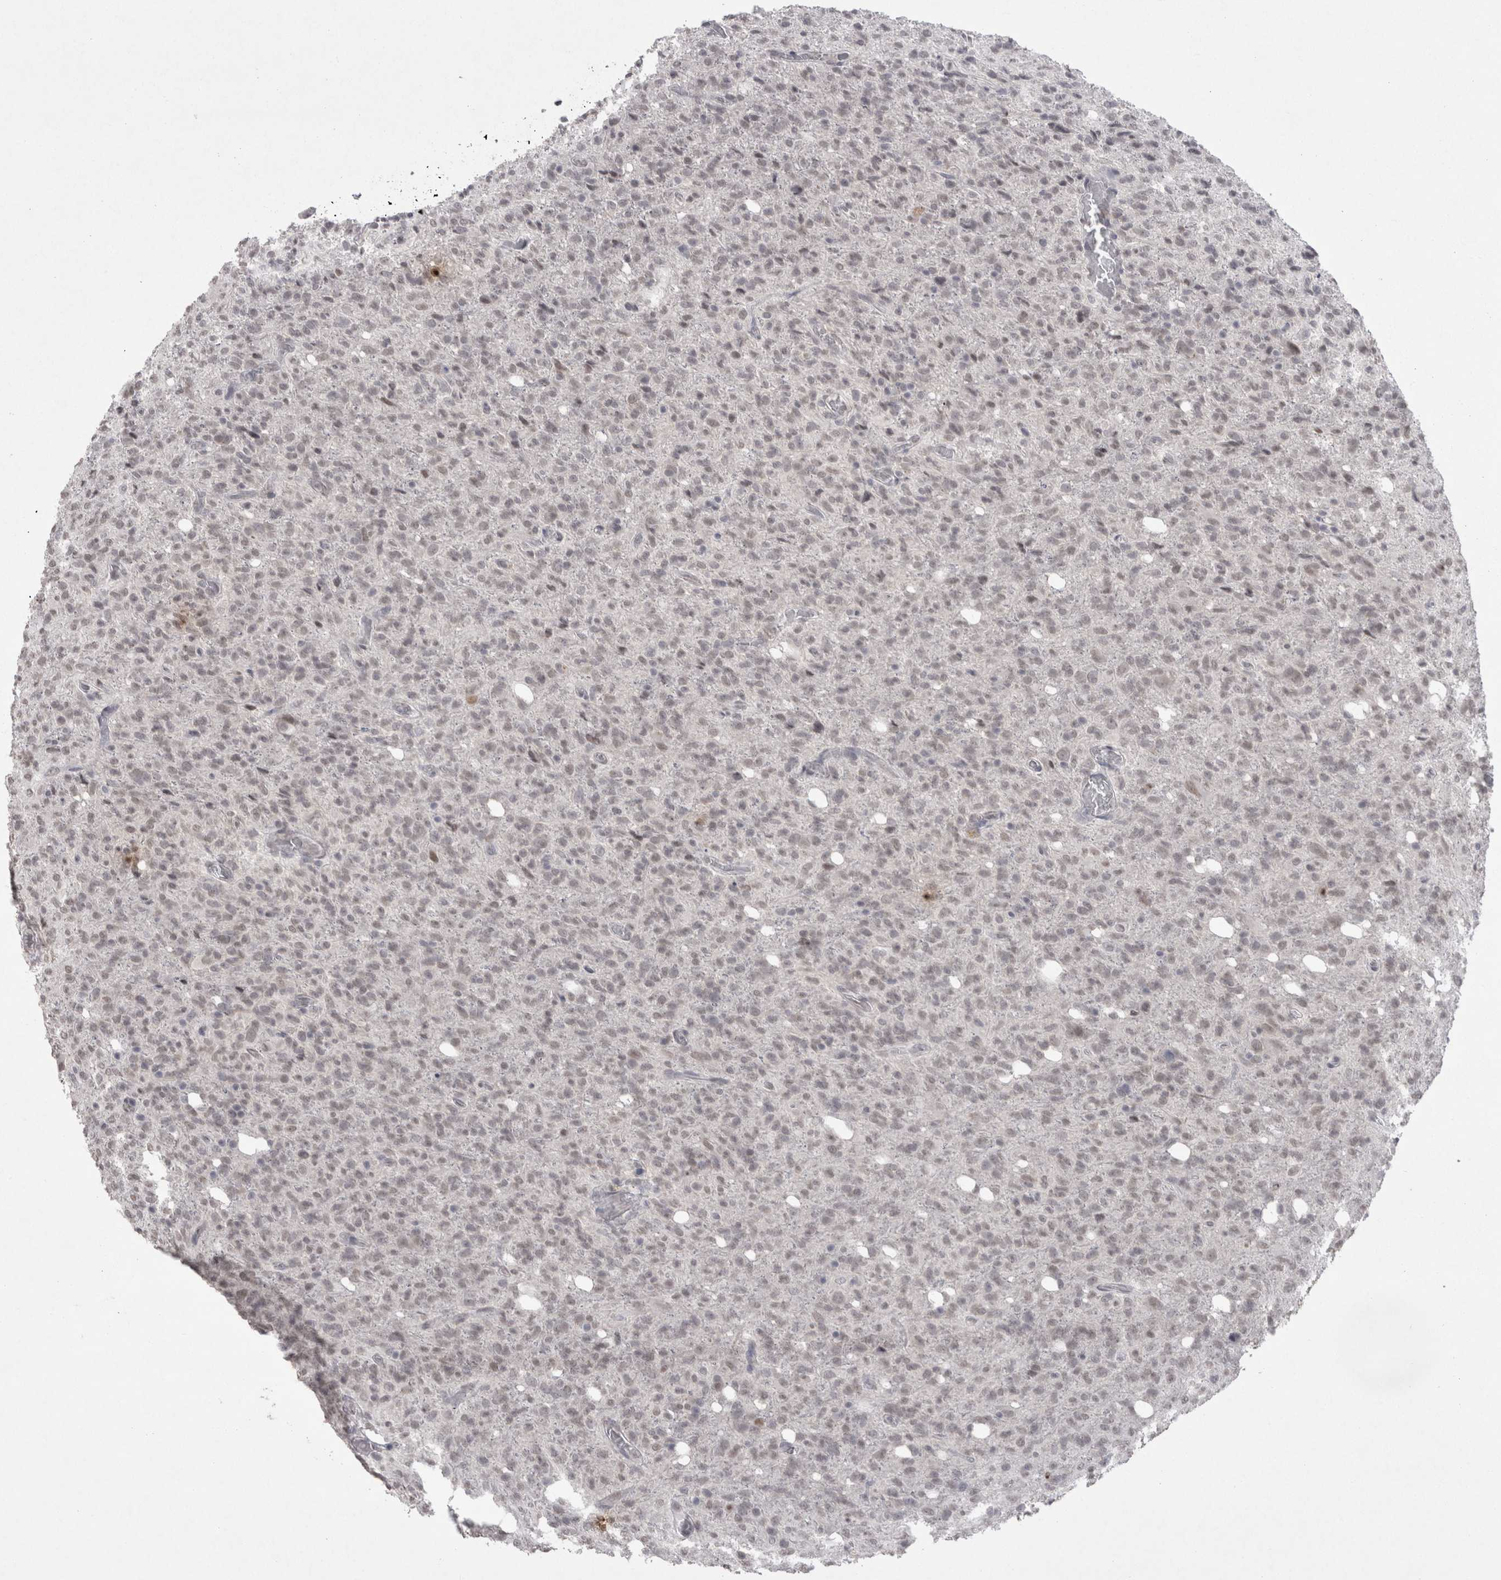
{"staining": {"intensity": "weak", "quantity": "<25%", "location": "nuclear"}, "tissue": "glioma", "cell_type": "Tumor cells", "image_type": "cancer", "snomed": [{"axis": "morphology", "description": "Glioma, malignant, High grade"}, {"axis": "topography", "description": "Brain"}], "caption": "The photomicrograph demonstrates no staining of tumor cells in malignant glioma (high-grade).", "gene": "DDX4", "patient": {"sex": "female", "age": 57}}